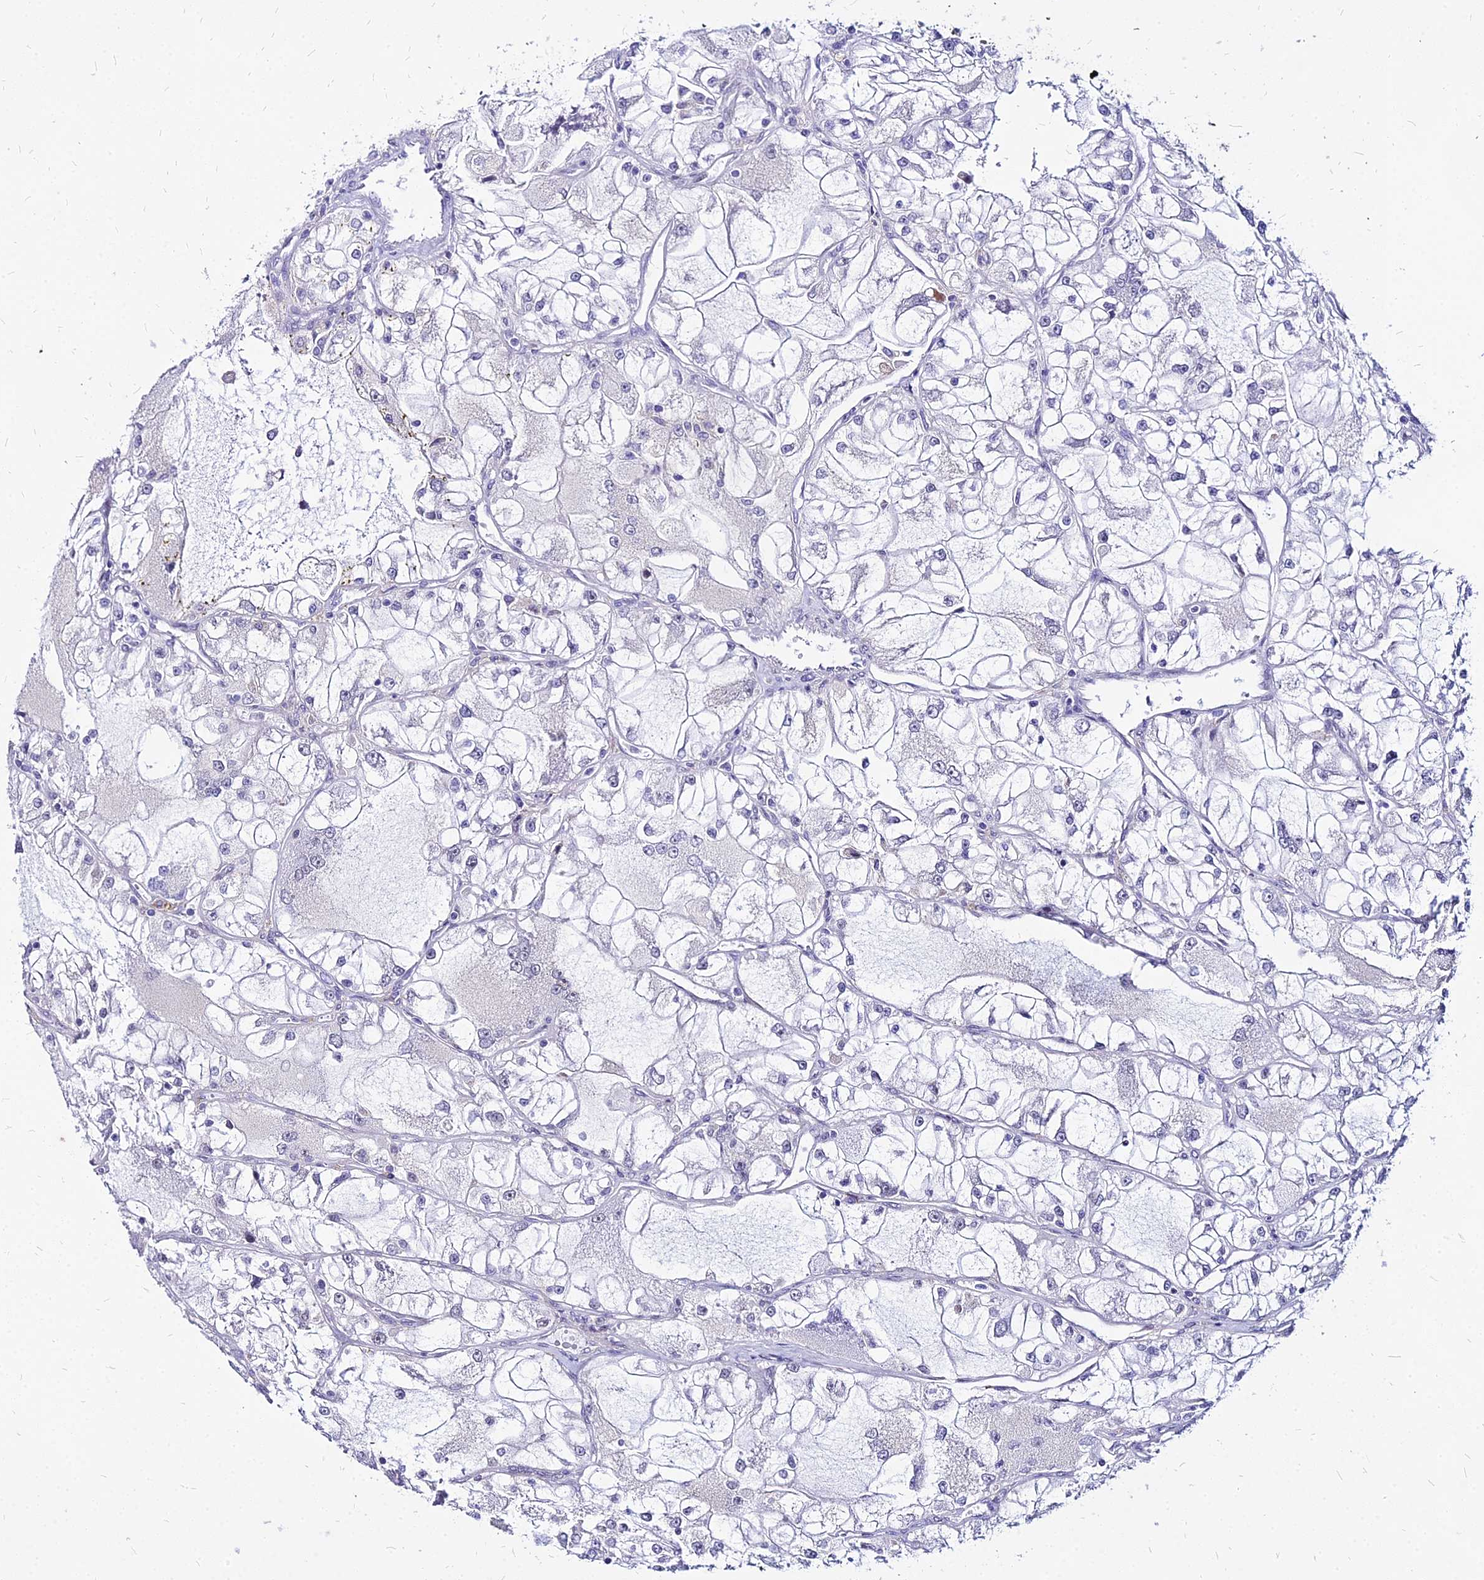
{"staining": {"intensity": "negative", "quantity": "none", "location": "none"}, "tissue": "renal cancer", "cell_type": "Tumor cells", "image_type": "cancer", "snomed": [{"axis": "morphology", "description": "Adenocarcinoma, NOS"}, {"axis": "topography", "description": "Kidney"}], "caption": "A micrograph of human renal adenocarcinoma is negative for staining in tumor cells.", "gene": "FDX2", "patient": {"sex": "female", "age": 72}}